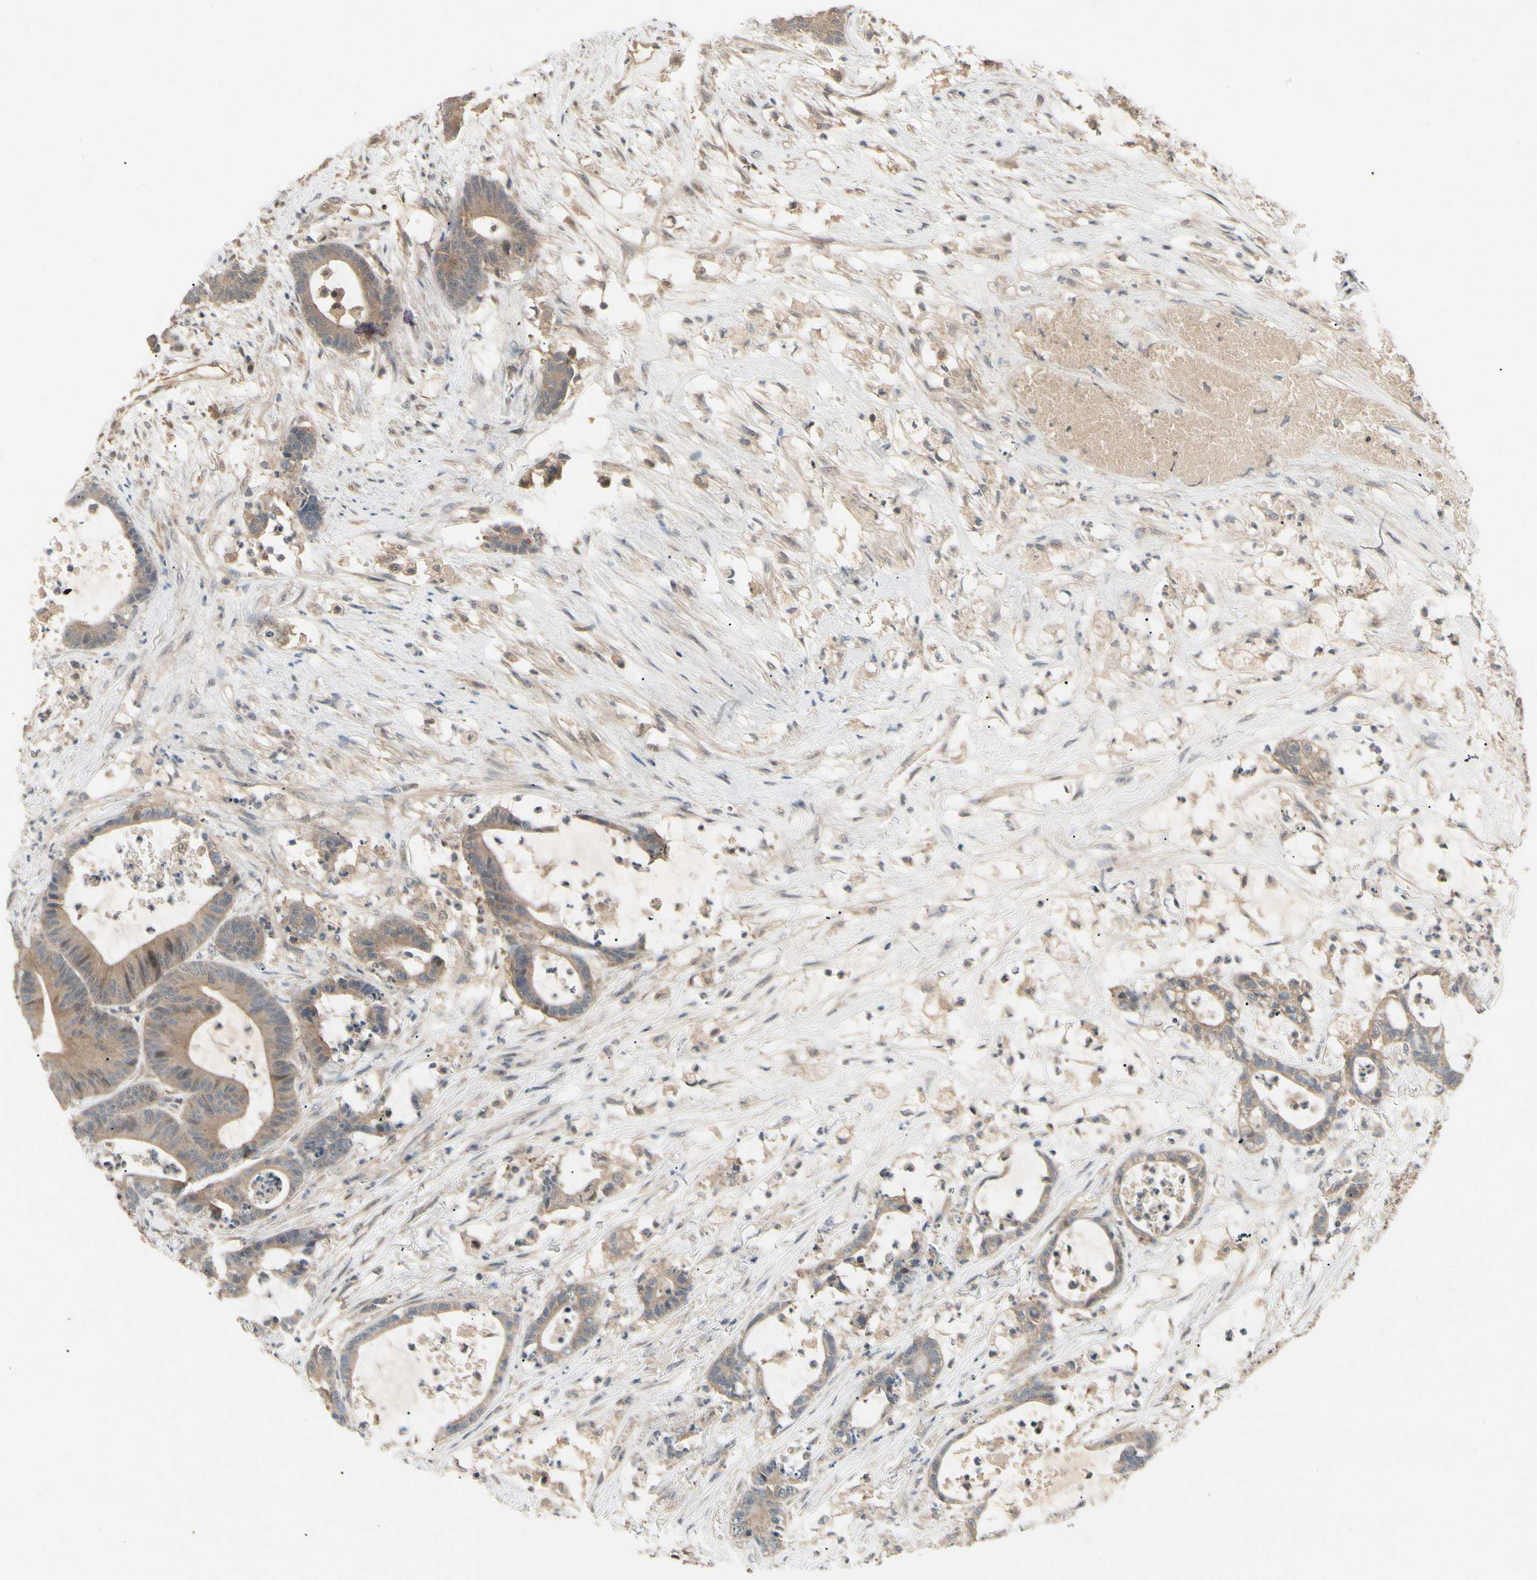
{"staining": {"intensity": "moderate", "quantity": ">75%", "location": "cytoplasmic/membranous"}, "tissue": "colorectal cancer", "cell_type": "Tumor cells", "image_type": "cancer", "snomed": [{"axis": "morphology", "description": "Adenocarcinoma, NOS"}, {"axis": "topography", "description": "Colon"}], "caption": "Brown immunohistochemical staining in colorectal cancer demonstrates moderate cytoplasmic/membranous staining in about >75% of tumor cells.", "gene": "RNF14", "patient": {"sex": "female", "age": 84}}